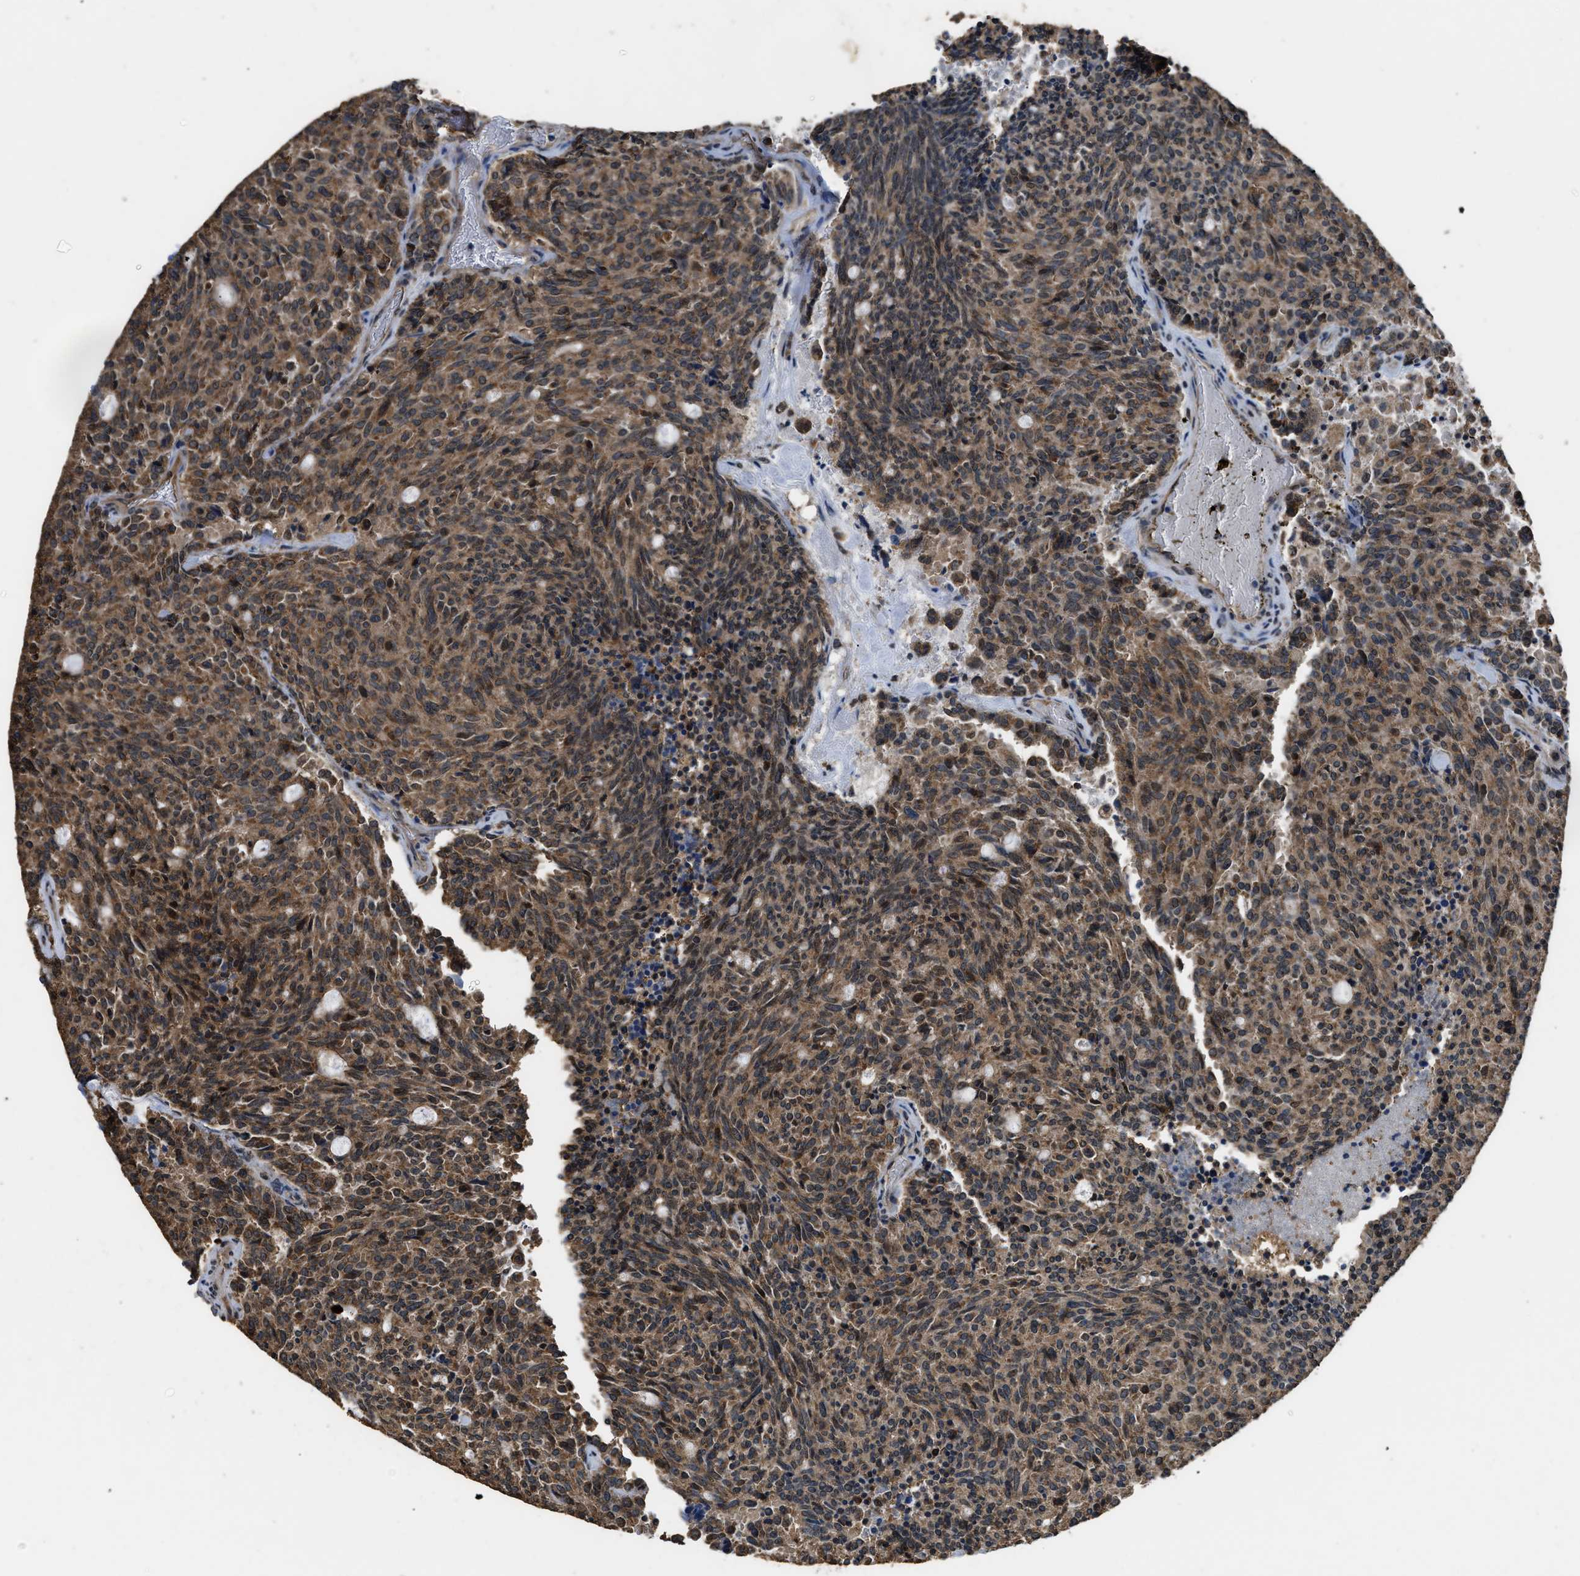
{"staining": {"intensity": "moderate", "quantity": ">75%", "location": "cytoplasmic/membranous"}, "tissue": "carcinoid", "cell_type": "Tumor cells", "image_type": "cancer", "snomed": [{"axis": "morphology", "description": "Carcinoid, malignant, NOS"}, {"axis": "topography", "description": "Pancreas"}], "caption": "Carcinoid tissue shows moderate cytoplasmic/membranous positivity in approximately >75% of tumor cells, visualized by immunohistochemistry. Immunohistochemistry (ihc) stains the protein in brown and the nuclei are stained blue.", "gene": "DENND6B", "patient": {"sex": "female", "age": 54}}